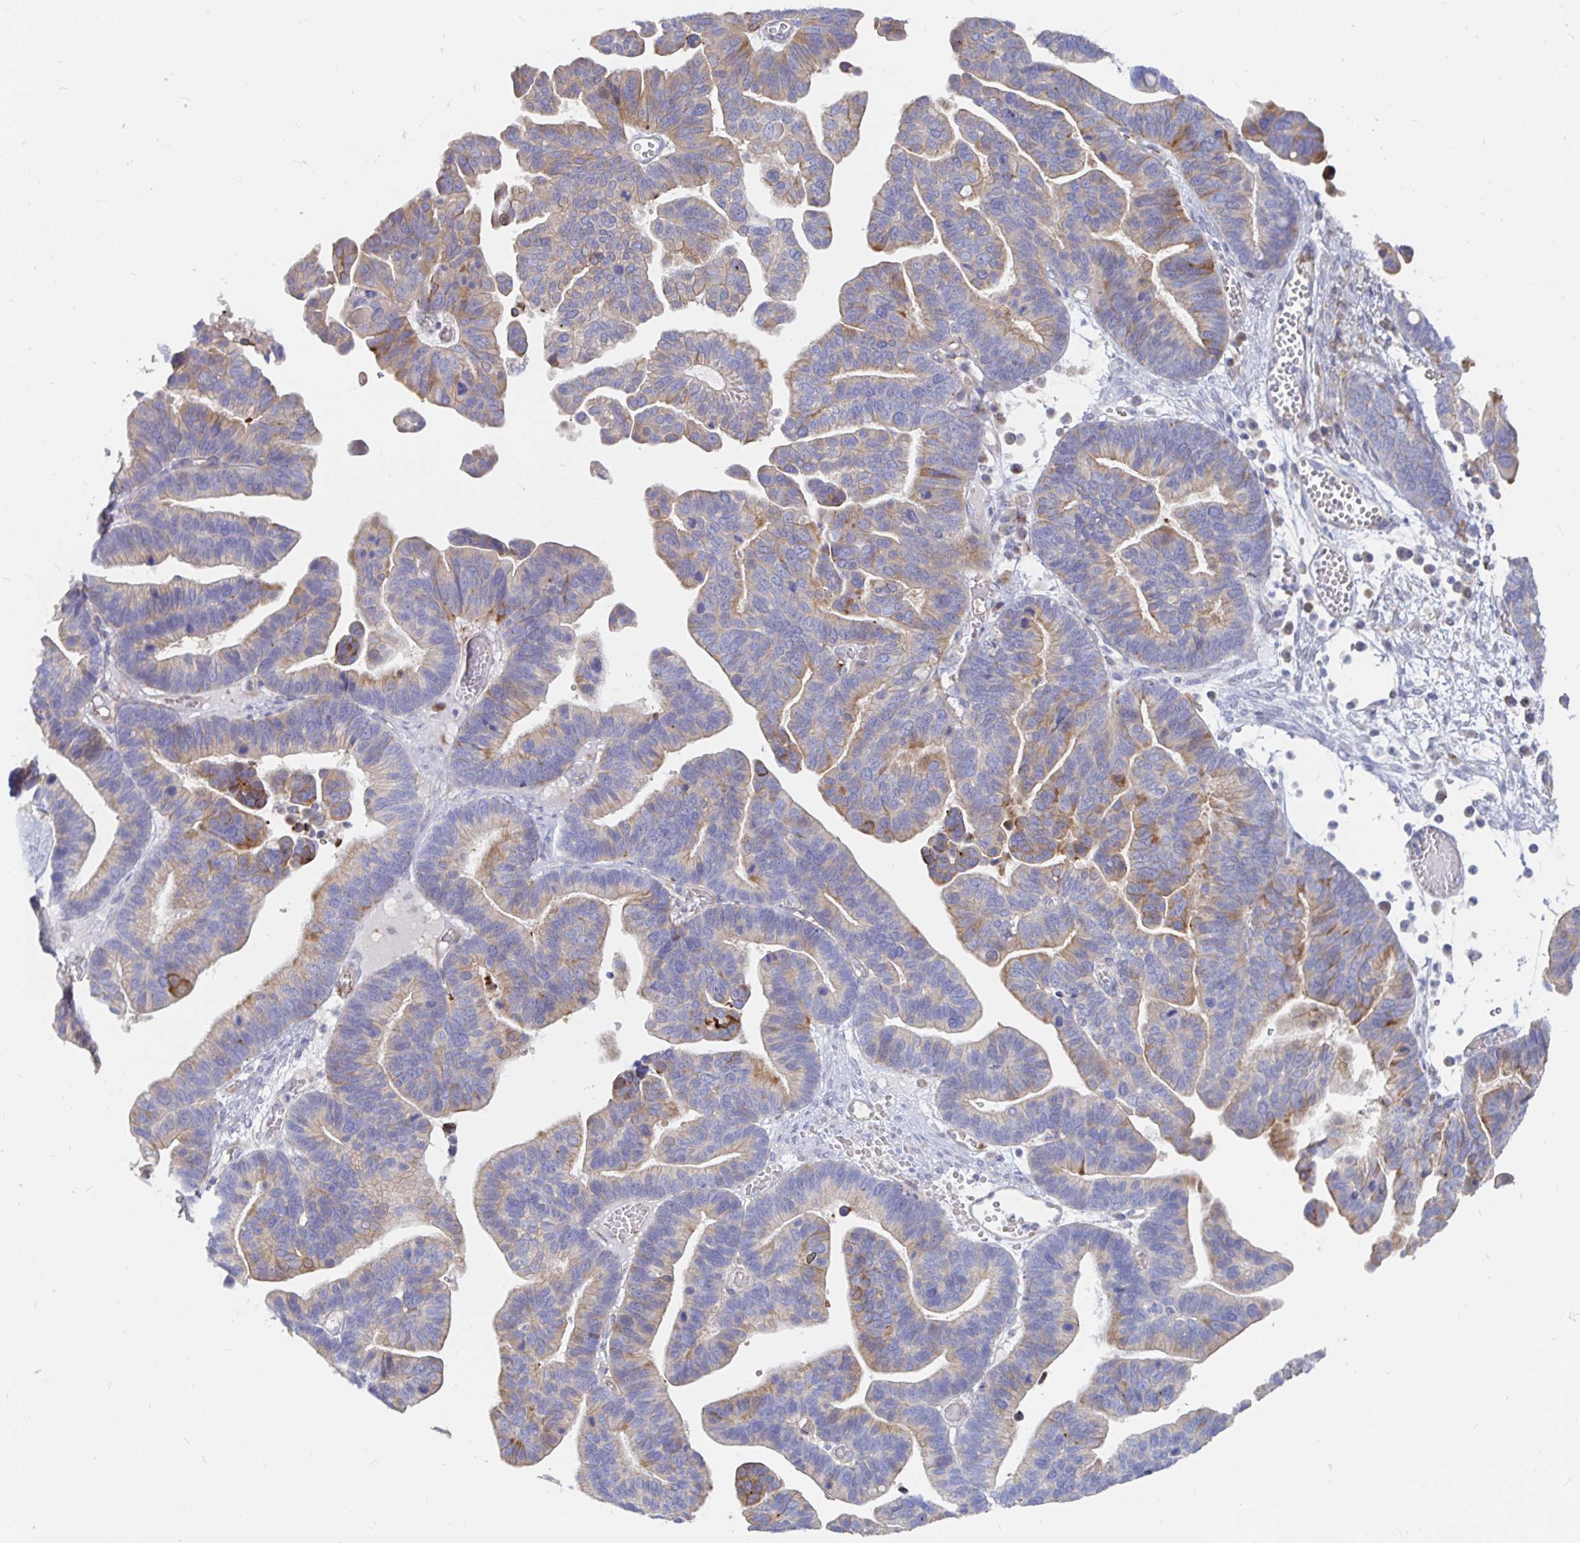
{"staining": {"intensity": "moderate", "quantity": "<25%", "location": "cytoplasmic/membranous"}, "tissue": "ovarian cancer", "cell_type": "Tumor cells", "image_type": "cancer", "snomed": [{"axis": "morphology", "description": "Cystadenocarcinoma, serous, NOS"}, {"axis": "topography", "description": "Ovary"}], "caption": "About <25% of tumor cells in human ovarian serous cystadenocarcinoma display moderate cytoplasmic/membranous protein expression as visualized by brown immunohistochemical staining.", "gene": "KCTD19", "patient": {"sex": "female", "age": 56}}